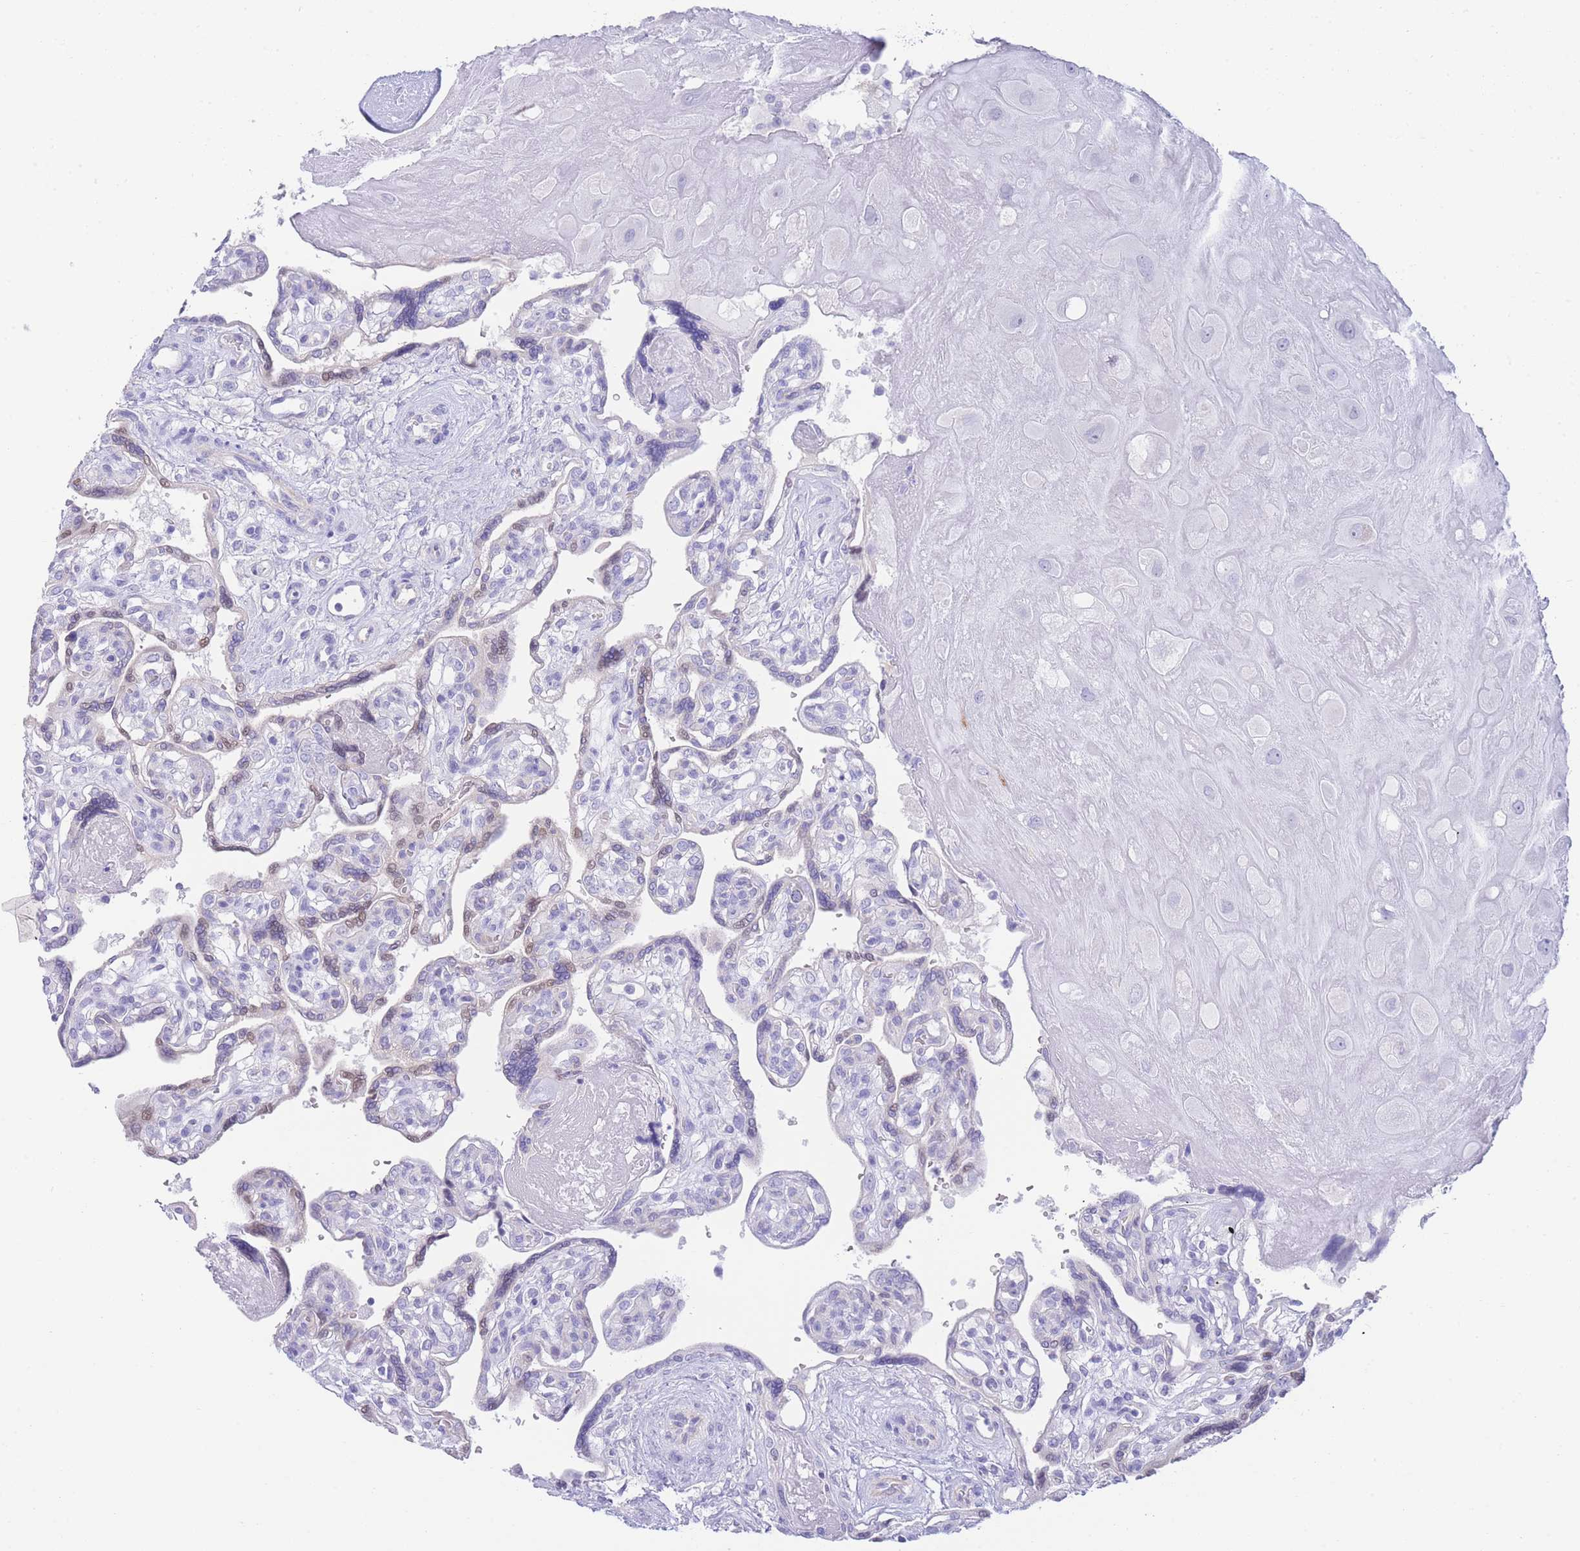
{"staining": {"intensity": "negative", "quantity": "none", "location": "none"}, "tissue": "placenta", "cell_type": "Decidual cells", "image_type": "normal", "snomed": [{"axis": "morphology", "description": "Normal tissue, NOS"}, {"axis": "topography", "description": "Placenta"}], "caption": "IHC of benign human placenta displays no expression in decidual cells.", "gene": "LRRC37A2", "patient": {"sex": "female", "age": 39}}